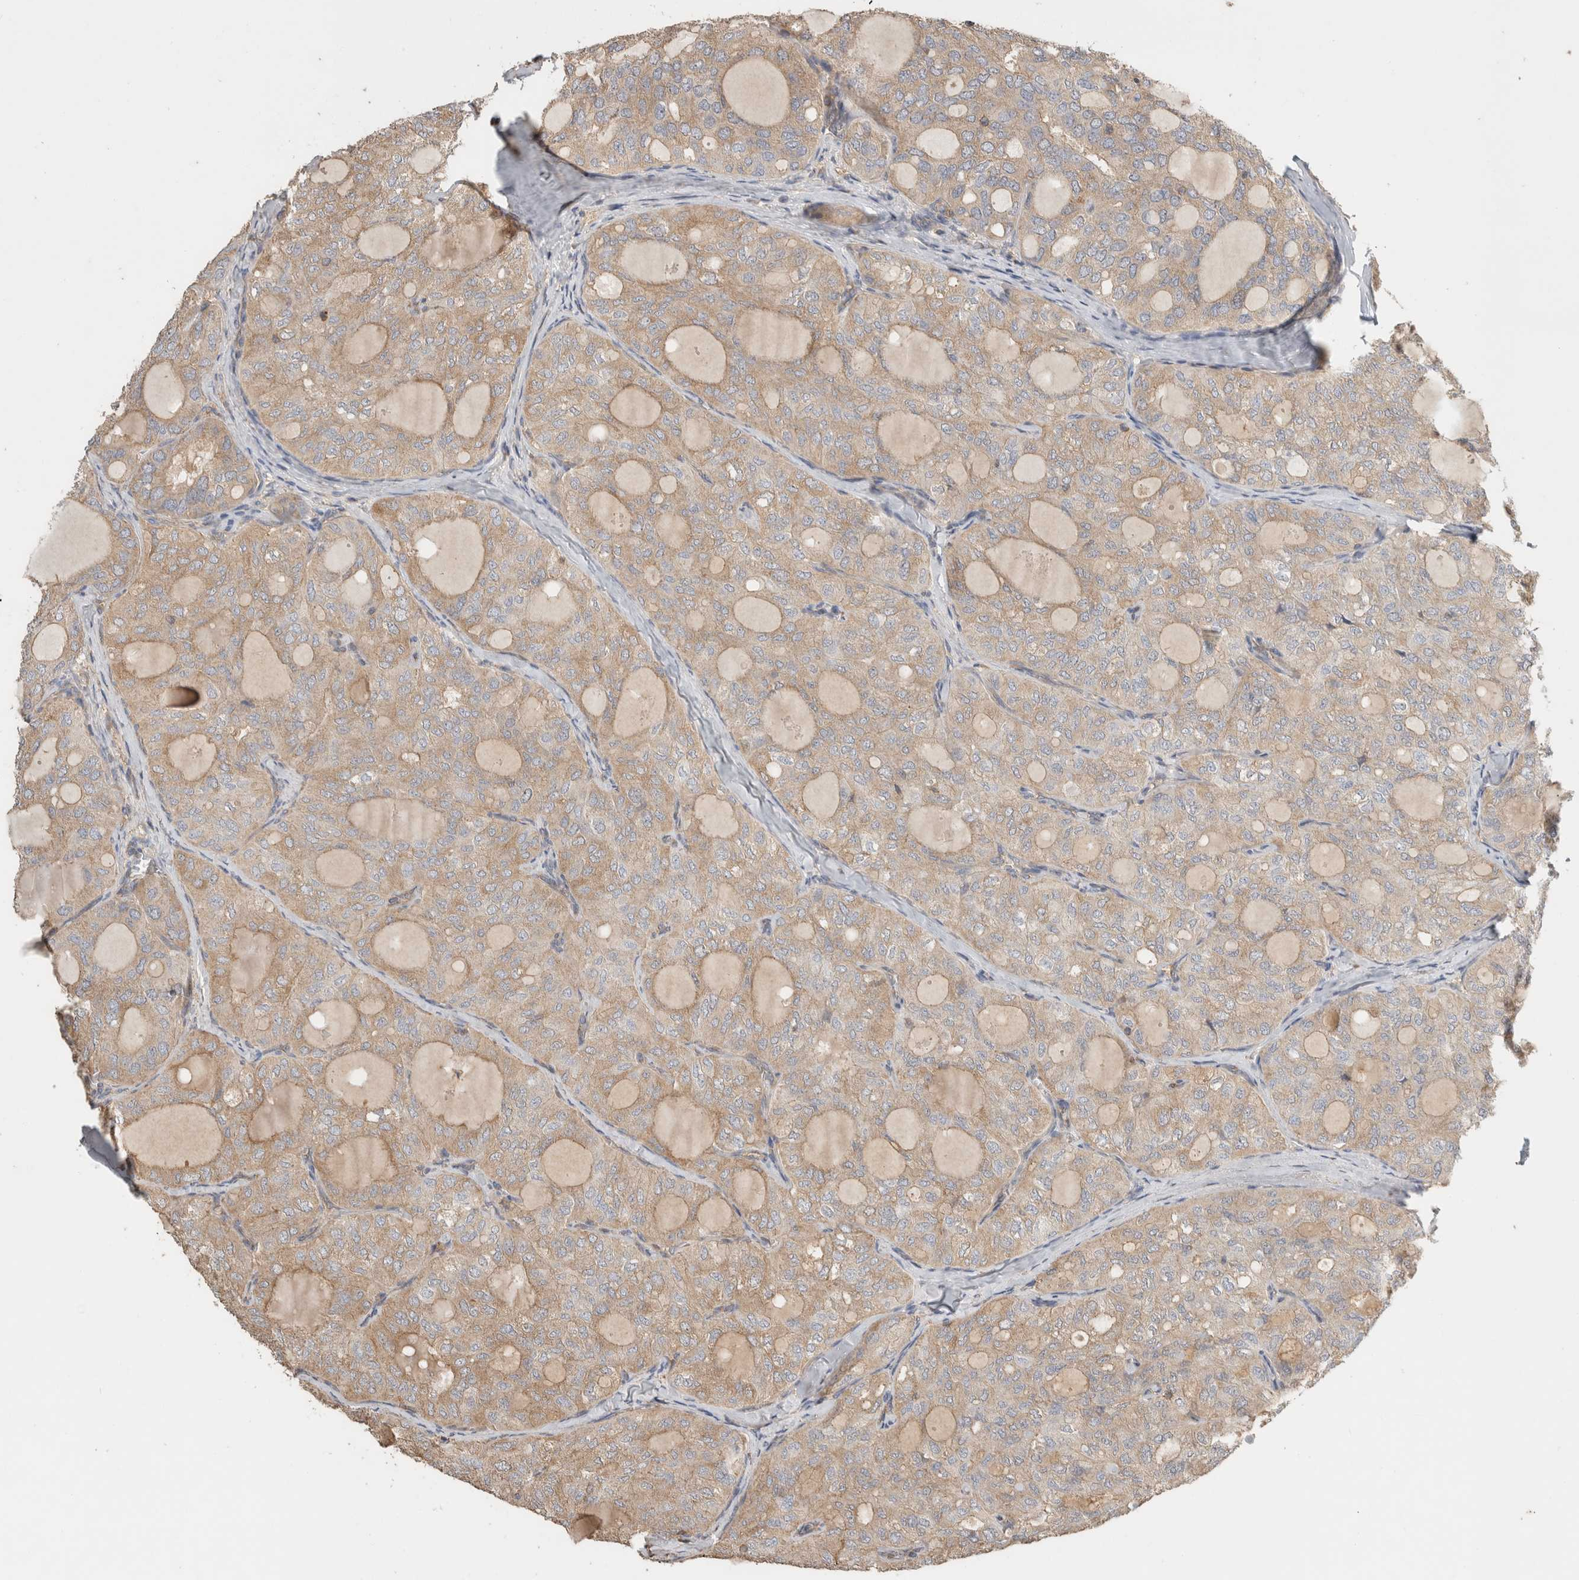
{"staining": {"intensity": "moderate", "quantity": ">75%", "location": "cytoplasmic/membranous"}, "tissue": "thyroid cancer", "cell_type": "Tumor cells", "image_type": "cancer", "snomed": [{"axis": "morphology", "description": "Follicular adenoma carcinoma, NOS"}, {"axis": "topography", "description": "Thyroid gland"}], "caption": "Thyroid follicular adenoma carcinoma tissue displays moderate cytoplasmic/membranous expression in approximately >75% of tumor cells, visualized by immunohistochemistry.", "gene": "EIF4G3", "patient": {"sex": "male", "age": 75}}